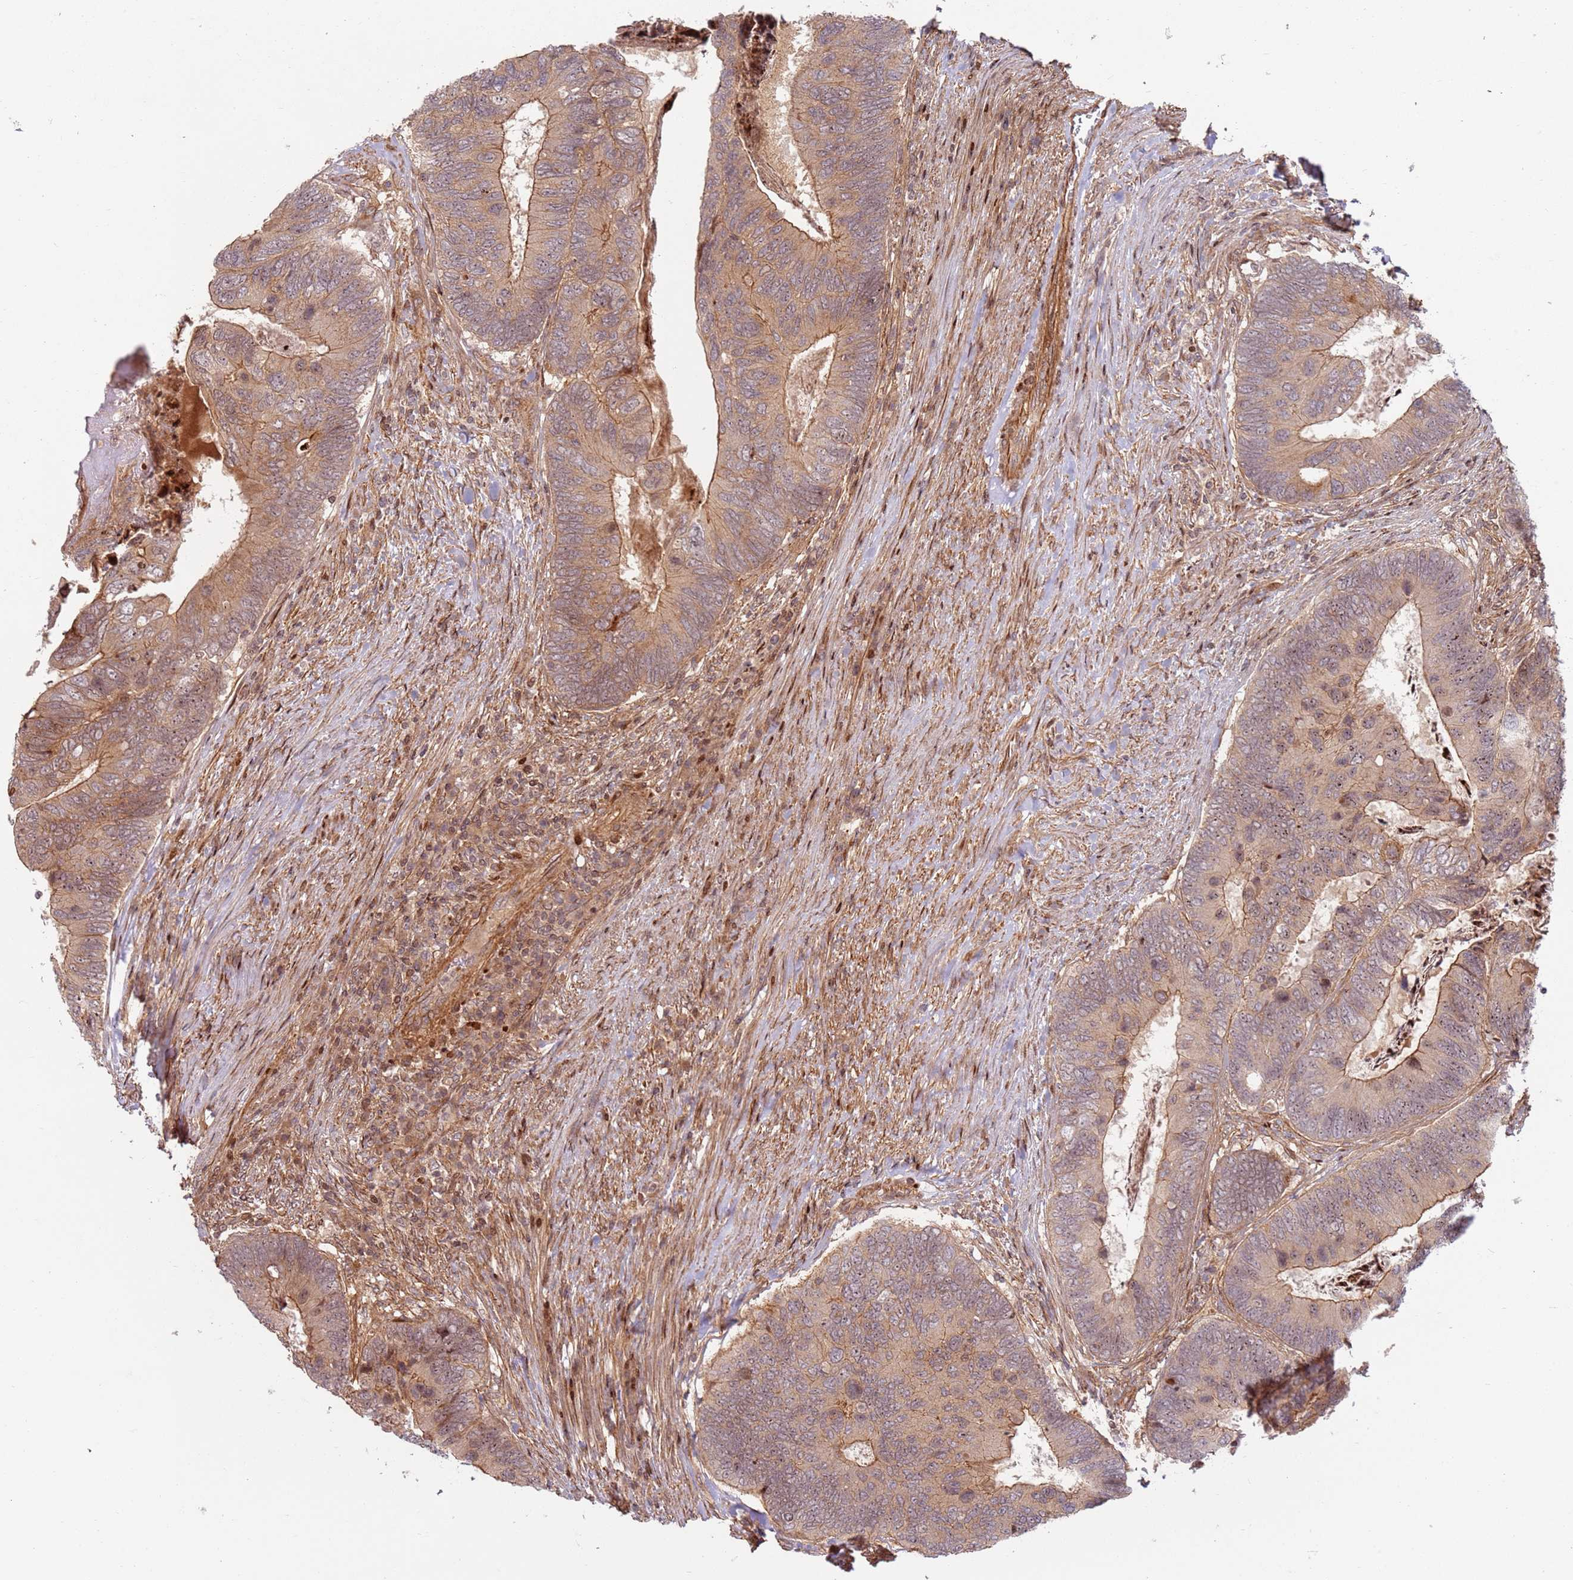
{"staining": {"intensity": "moderate", "quantity": "25%-75%", "location": "cytoplasmic/membranous"}, "tissue": "colorectal cancer", "cell_type": "Tumor cells", "image_type": "cancer", "snomed": [{"axis": "morphology", "description": "Adenocarcinoma, NOS"}, {"axis": "topography", "description": "Colon"}], "caption": "Protein expression by immunohistochemistry displays moderate cytoplasmic/membranous staining in about 25%-75% of tumor cells in colorectal cancer (adenocarcinoma).", "gene": "TMEM233", "patient": {"sex": "female", "age": 67}}